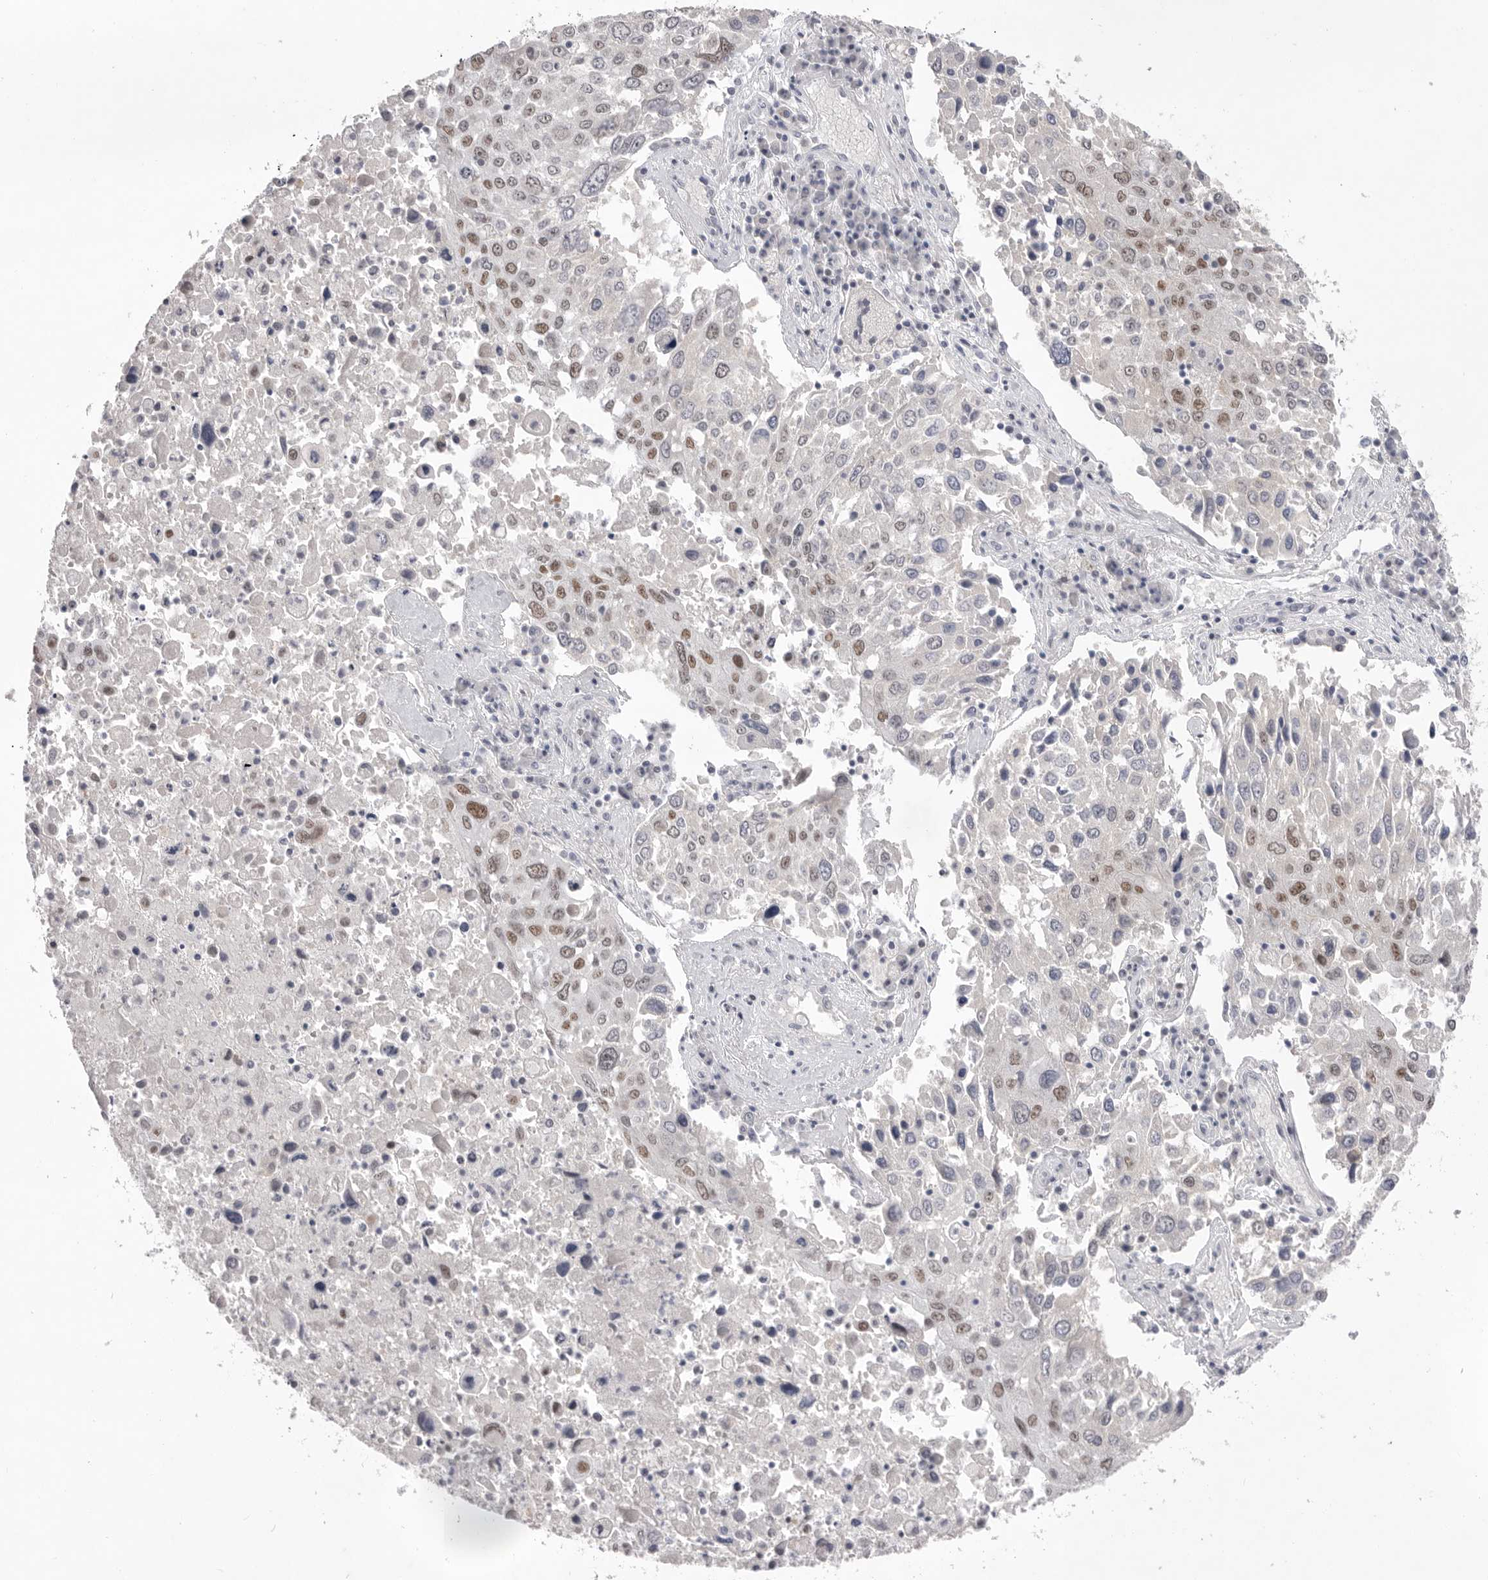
{"staining": {"intensity": "moderate", "quantity": "25%-75%", "location": "nuclear"}, "tissue": "lung cancer", "cell_type": "Tumor cells", "image_type": "cancer", "snomed": [{"axis": "morphology", "description": "Squamous cell carcinoma, NOS"}, {"axis": "topography", "description": "Lung"}], "caption": "Lung cancer was stained to show a protein in brown. There is medium levels of moderate nuclear expression in approximately 25%-75% of tumor cells. Nuclei are stained in blue.", "gene": "ZBTB7B", "patient": {"sex": "male", "age": 65}}